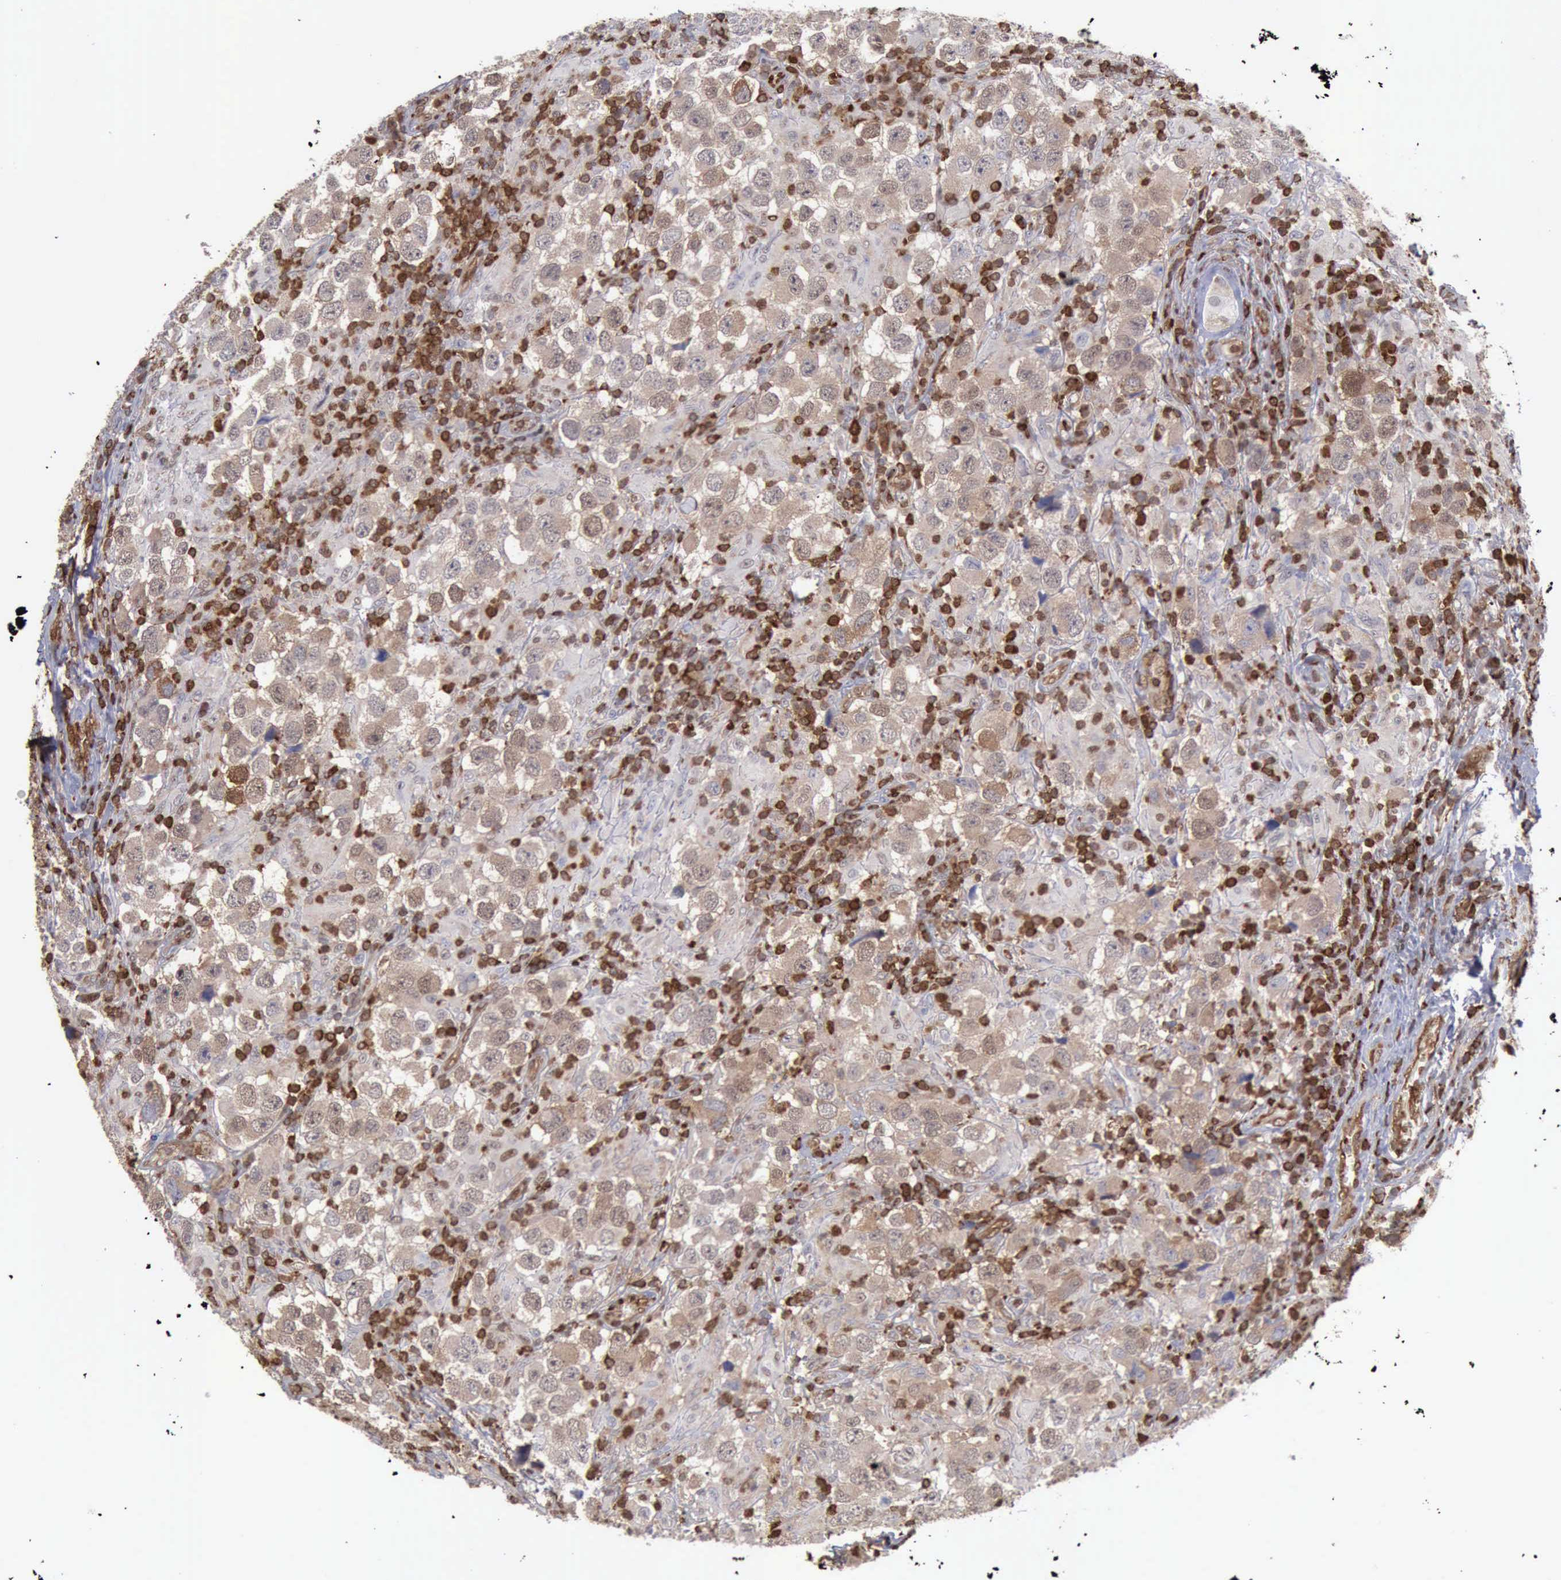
{"staining": {"intensity": "moderate", "quantity": ">75%", "location": "cytoplasmic/membranous,nuclear"}, "tissue": "testis cancer", "cell_type": "Tumor cells", "image_type": "cancer", "snomed": [{"axis": "morphology", "description": "Carcinoma, Embryonal, NOS"}, {"axis": "topography", "description": "Testis"}], "caption": "Protein staining reveals moderate cytoplasmic/membranous and nuclear positivity in about >75% of tumor cells in testis cancer (embryonal carcinoma).", "gene": "PDCD4", "patient": {"sex": "male", "age": 21}}